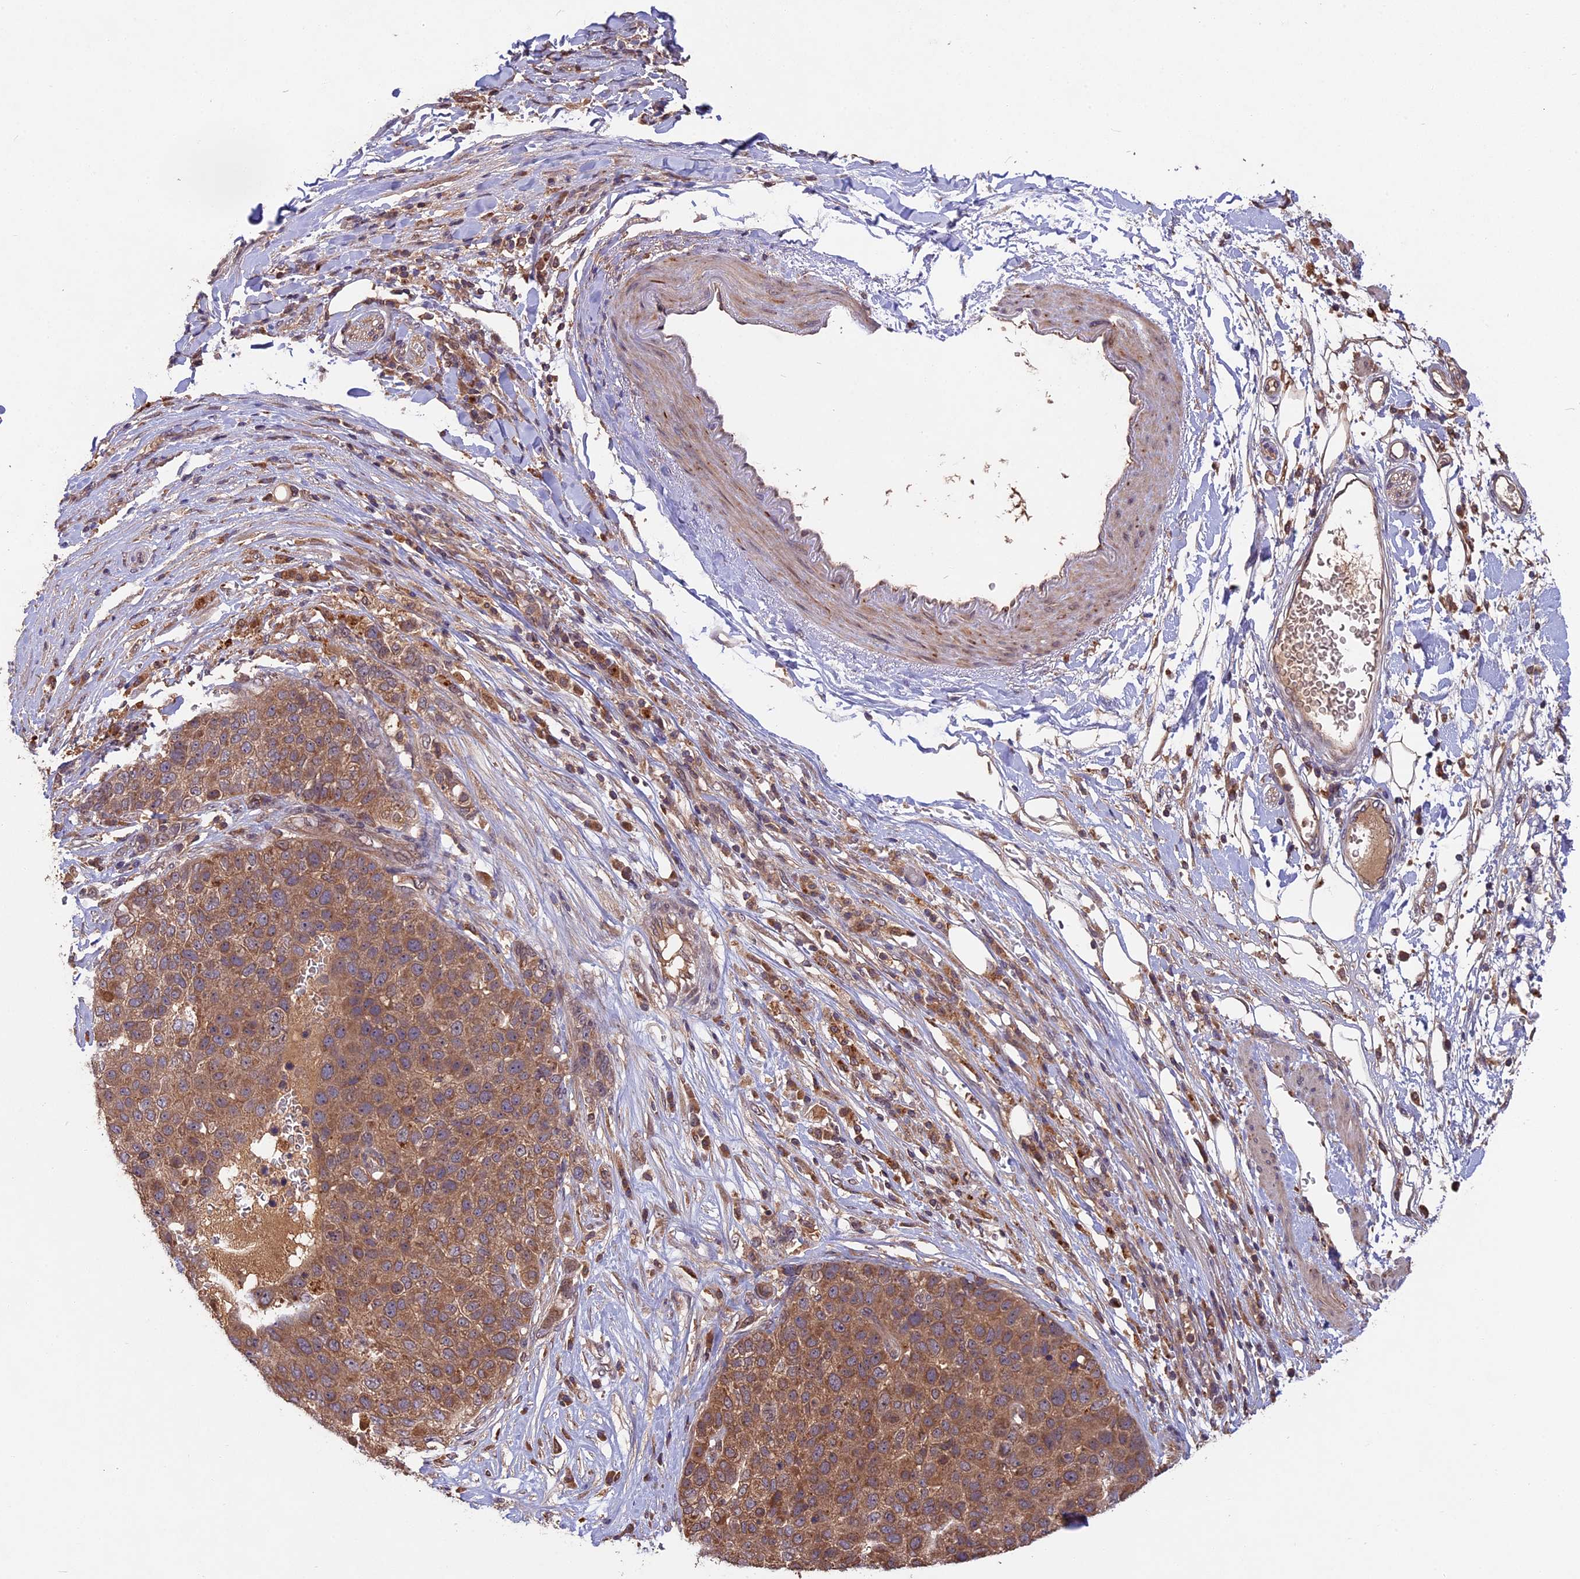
{"staining": {"intensity": "moderate", "quantity": ">75%", "location": "cytoplasmic/membranous"}, "tissue": "pancreatic cancer", "cell_type": "Tumor cells", "image_type": "cancer", "snomed": [{"axis": "morphology", "description": "Adenocarcinoma, NOS"}, {"axis": "topography", "description": "Pancreas"}], "caption": "Protein analysis of pancreatic adenocarcinoma tissue displays moderate cytoplasmic/membranous staining in approximately >75% of tumor cells.", "gene": "CHAC1", "patient": {"sex": "female", "age": 61}}